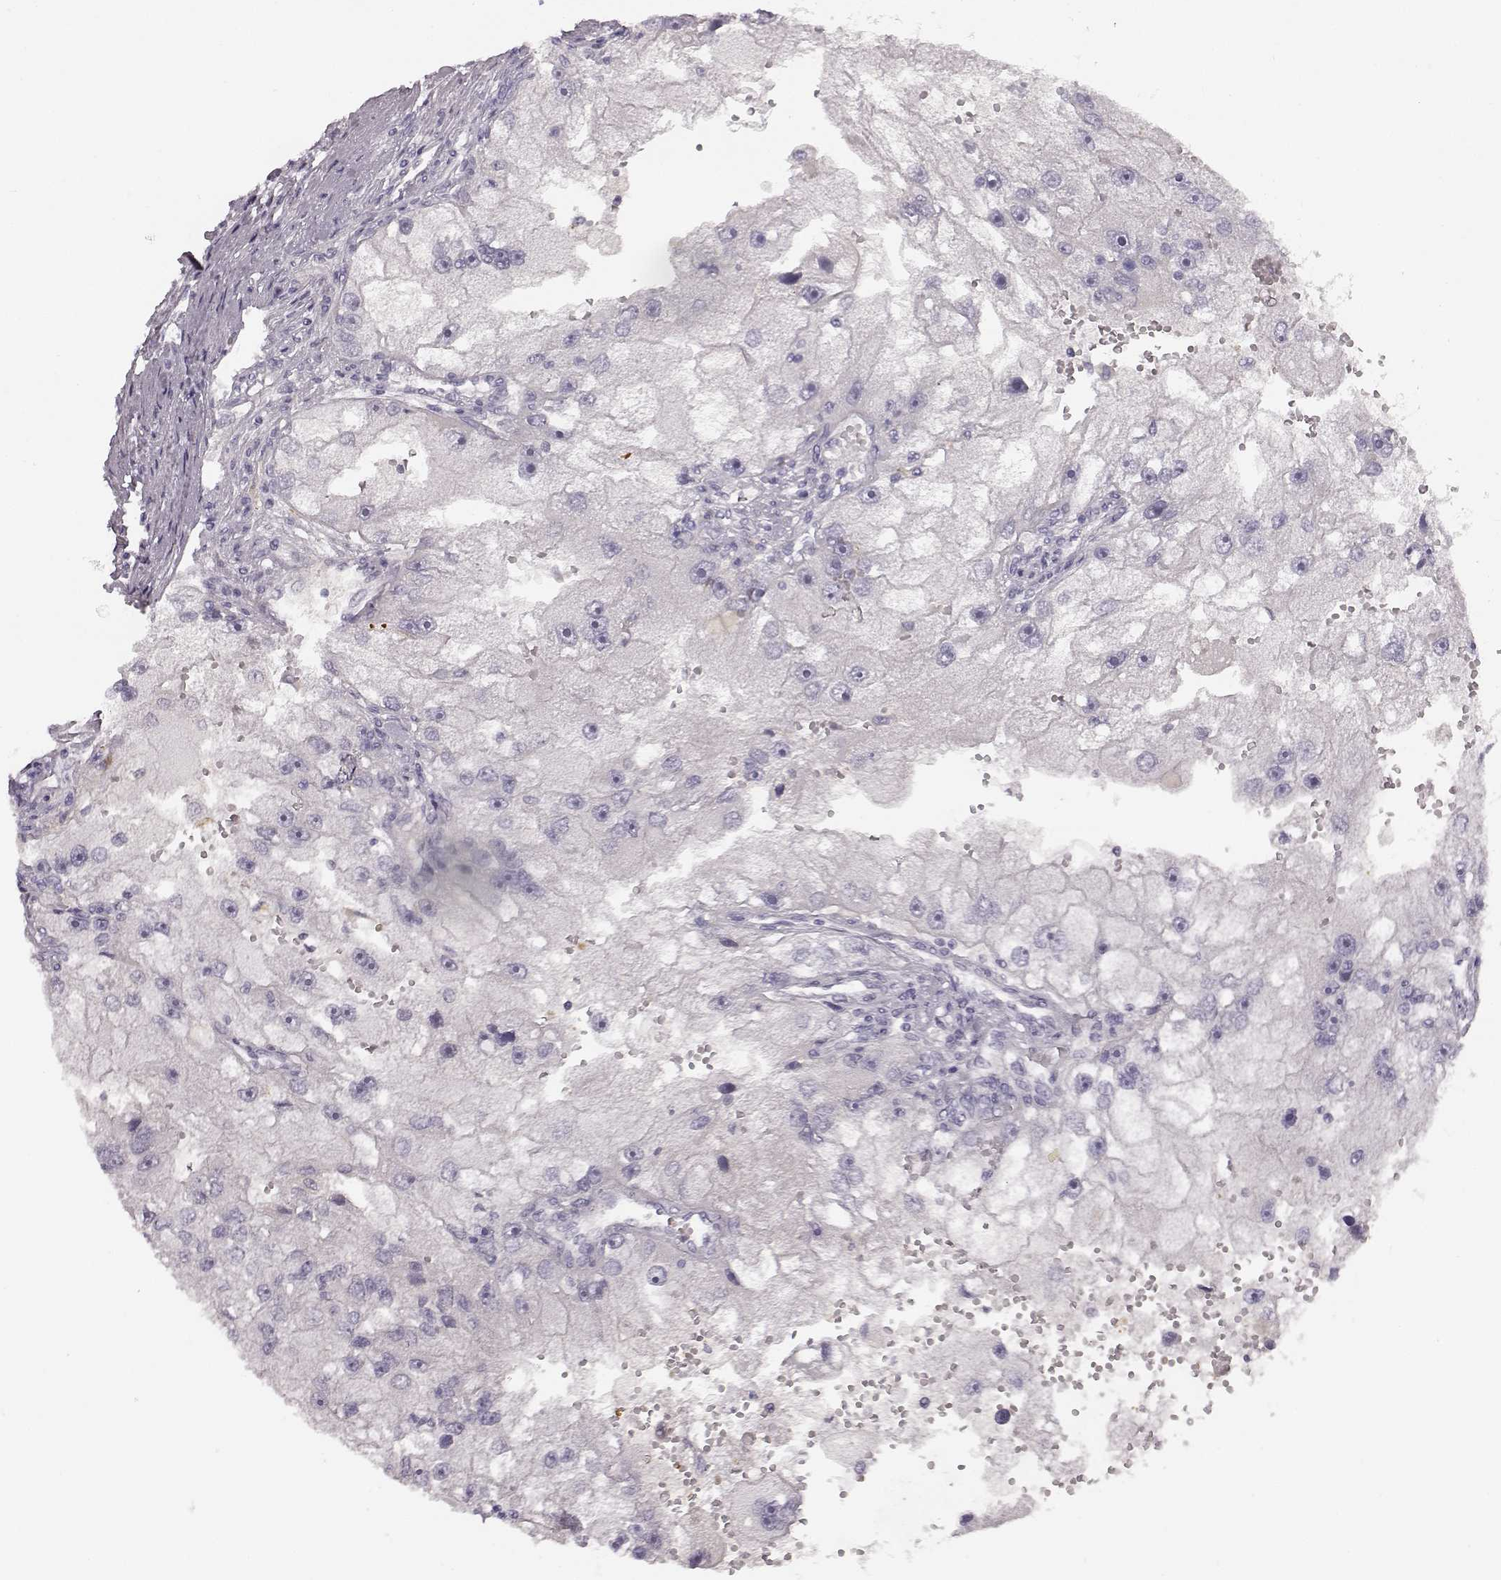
{"staining": {"intensity": "negative", "quantity": "none", "location": "none"}, "tissue": "renal cancer", "cell_type": "Tumor cells", "image_type": "cancer", "snomed": [{"axis": "morphology", "description": "Adenocarcinoma, NOS"}, {"axis": "topography", "description": "Kidney"}], "caption": "The immunohistochemistry (IHC) histopathology image has no significant staining in tumor cells of renal cancer (adenocarcinoma) tissue.", "gene": "KIAA0319", "patient": {"sex": "male", "age": 63}}